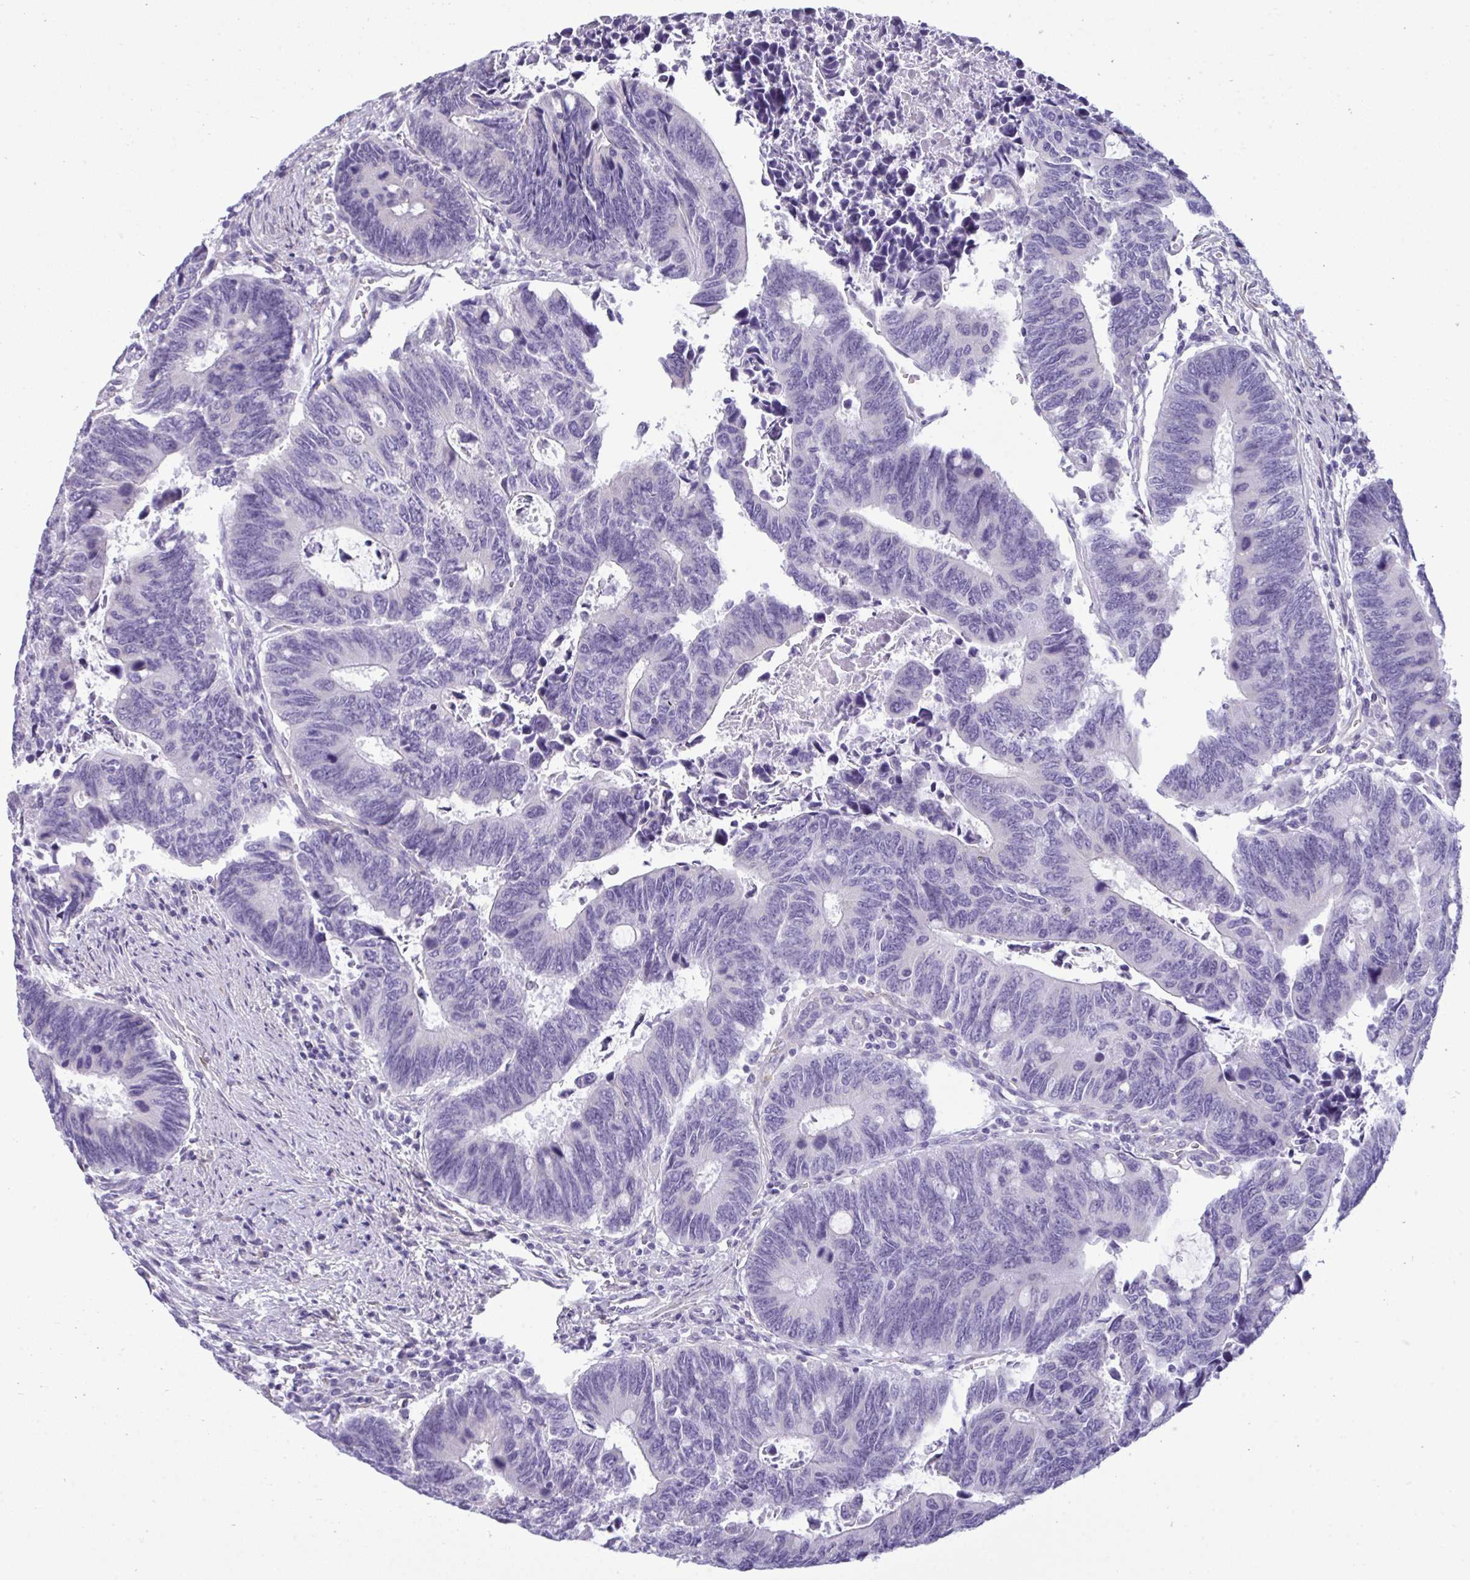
{"staining": {"intensity": "negative", "quantity": "none", "location": "none"}, "tissue": "colorectal cancer", "cell_type": "Tumor cells", "image_type": "cancer", "snomed": [{"axis": "morphology", "description": "Adenocarcinoma, NOS"}, {"axis": "topography", "description": "Colon"}], "caption": "High power microscopy photomicrograph of an immunohistochemistry (IHC) histopathology image of colorectal cancer (adenocarcinoma), revealing no significant expression in tumor cells.", "gene": "MYH10", "patient": {"sex": "male", "age": 87}}